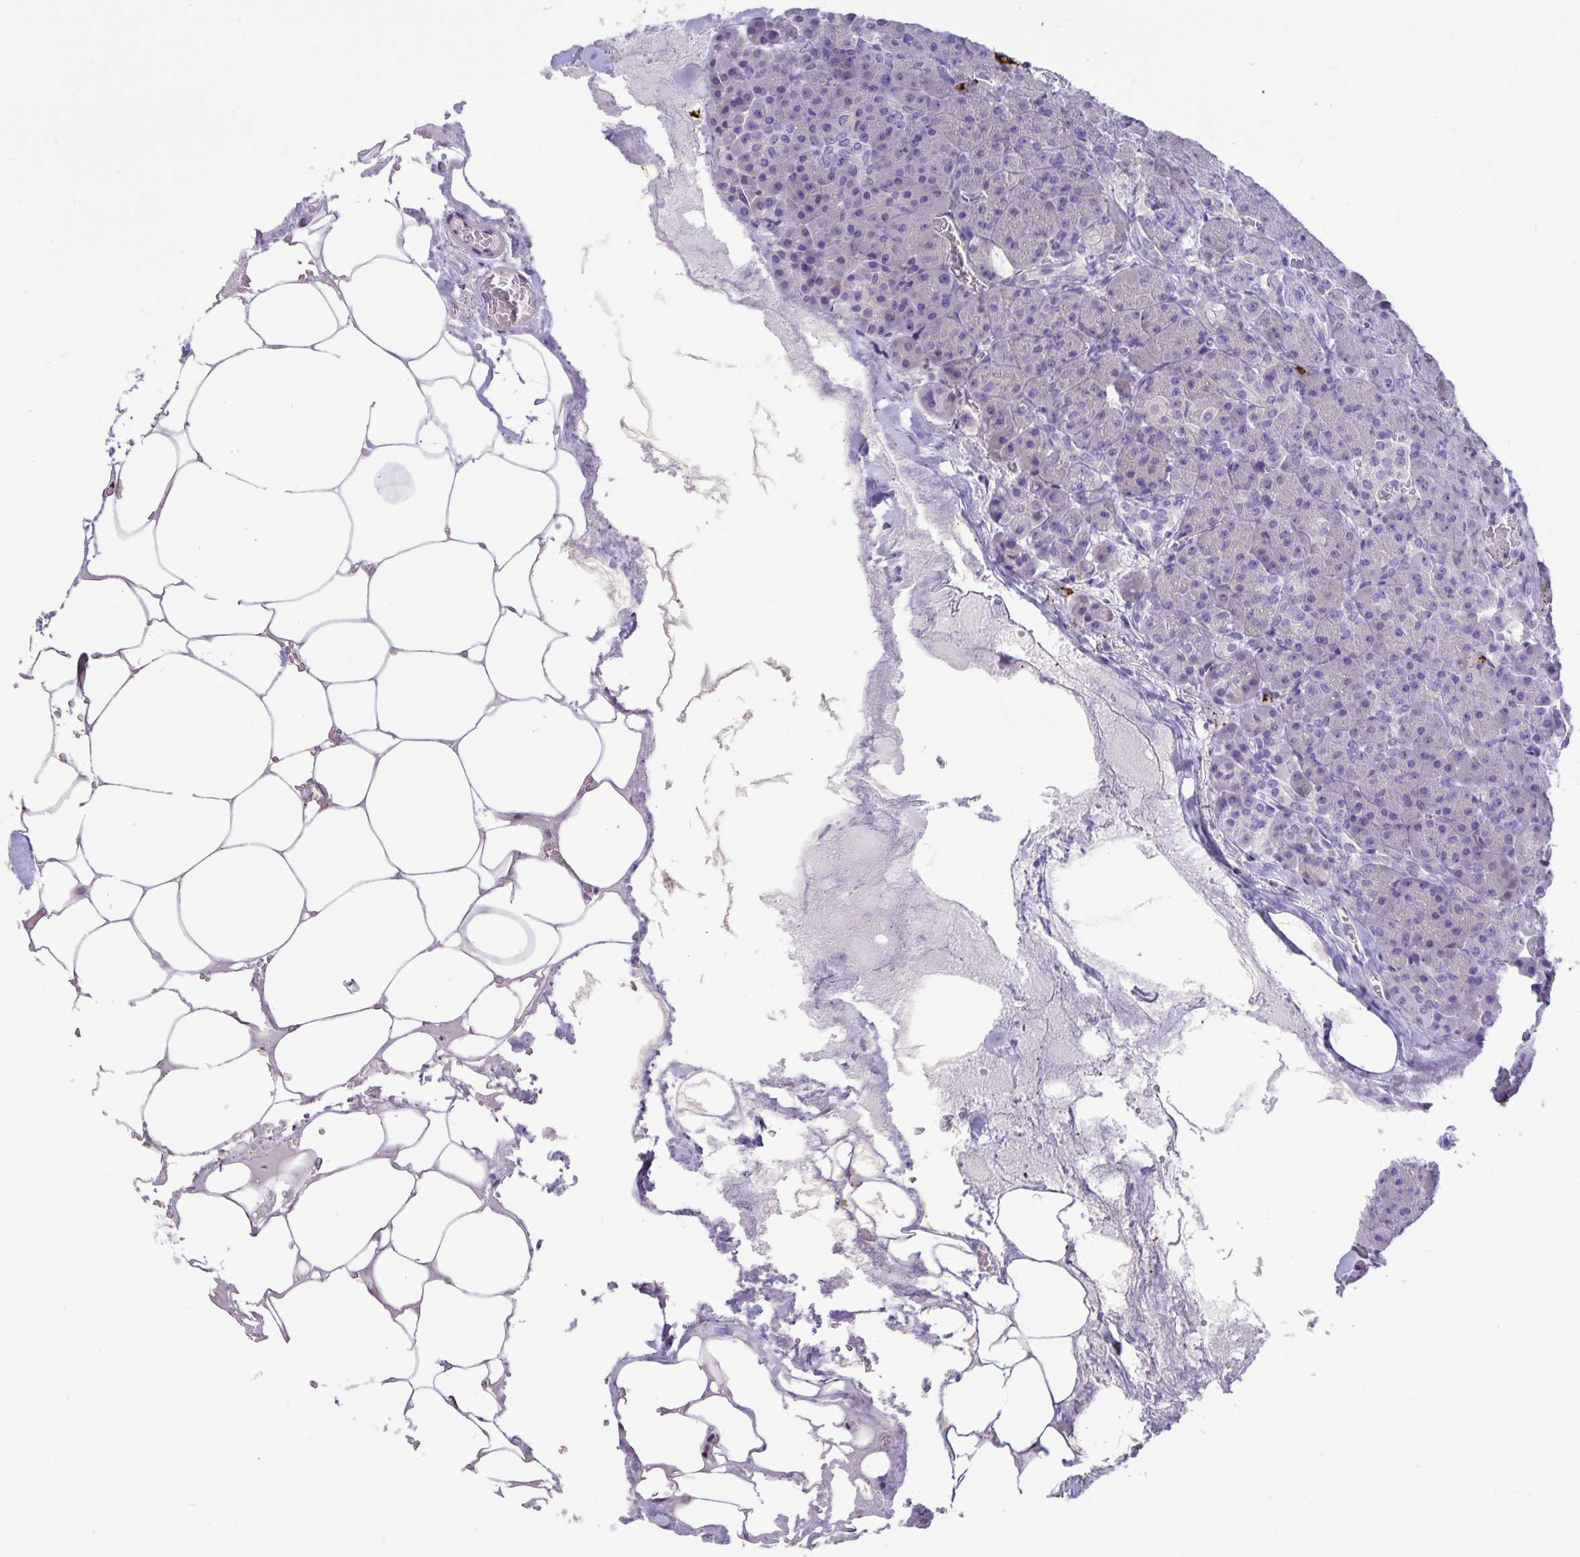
{"staining": {"intensity": "negative", "quantity": "none", "location": "none"}, "tissue": "pancreas", "cell_type": "Exocrine glandular cells", "image_type": "normal", "snomed": [{"axis": "morphology", "description": "Normal tissue, NOS"}, {"axis": "topography", "description": "Pancreas"}], "caption": "High magnification brightfield microscopy of unremarkable pancreas stained with DAB (3,3'-diaminobenzidine) (brown) and counterstained with hematoxylin (blue): exocrine glandular cells show no significant staining. Brightfield microscopy of immunohistochemistry (IHC) stained with DAB (3,3'-diaminobenzidine) (brown) and hematoxylin (blue), captured at high magnification.", "gene": "IBTK", "patient": {"sex": "female", "age": 74}}